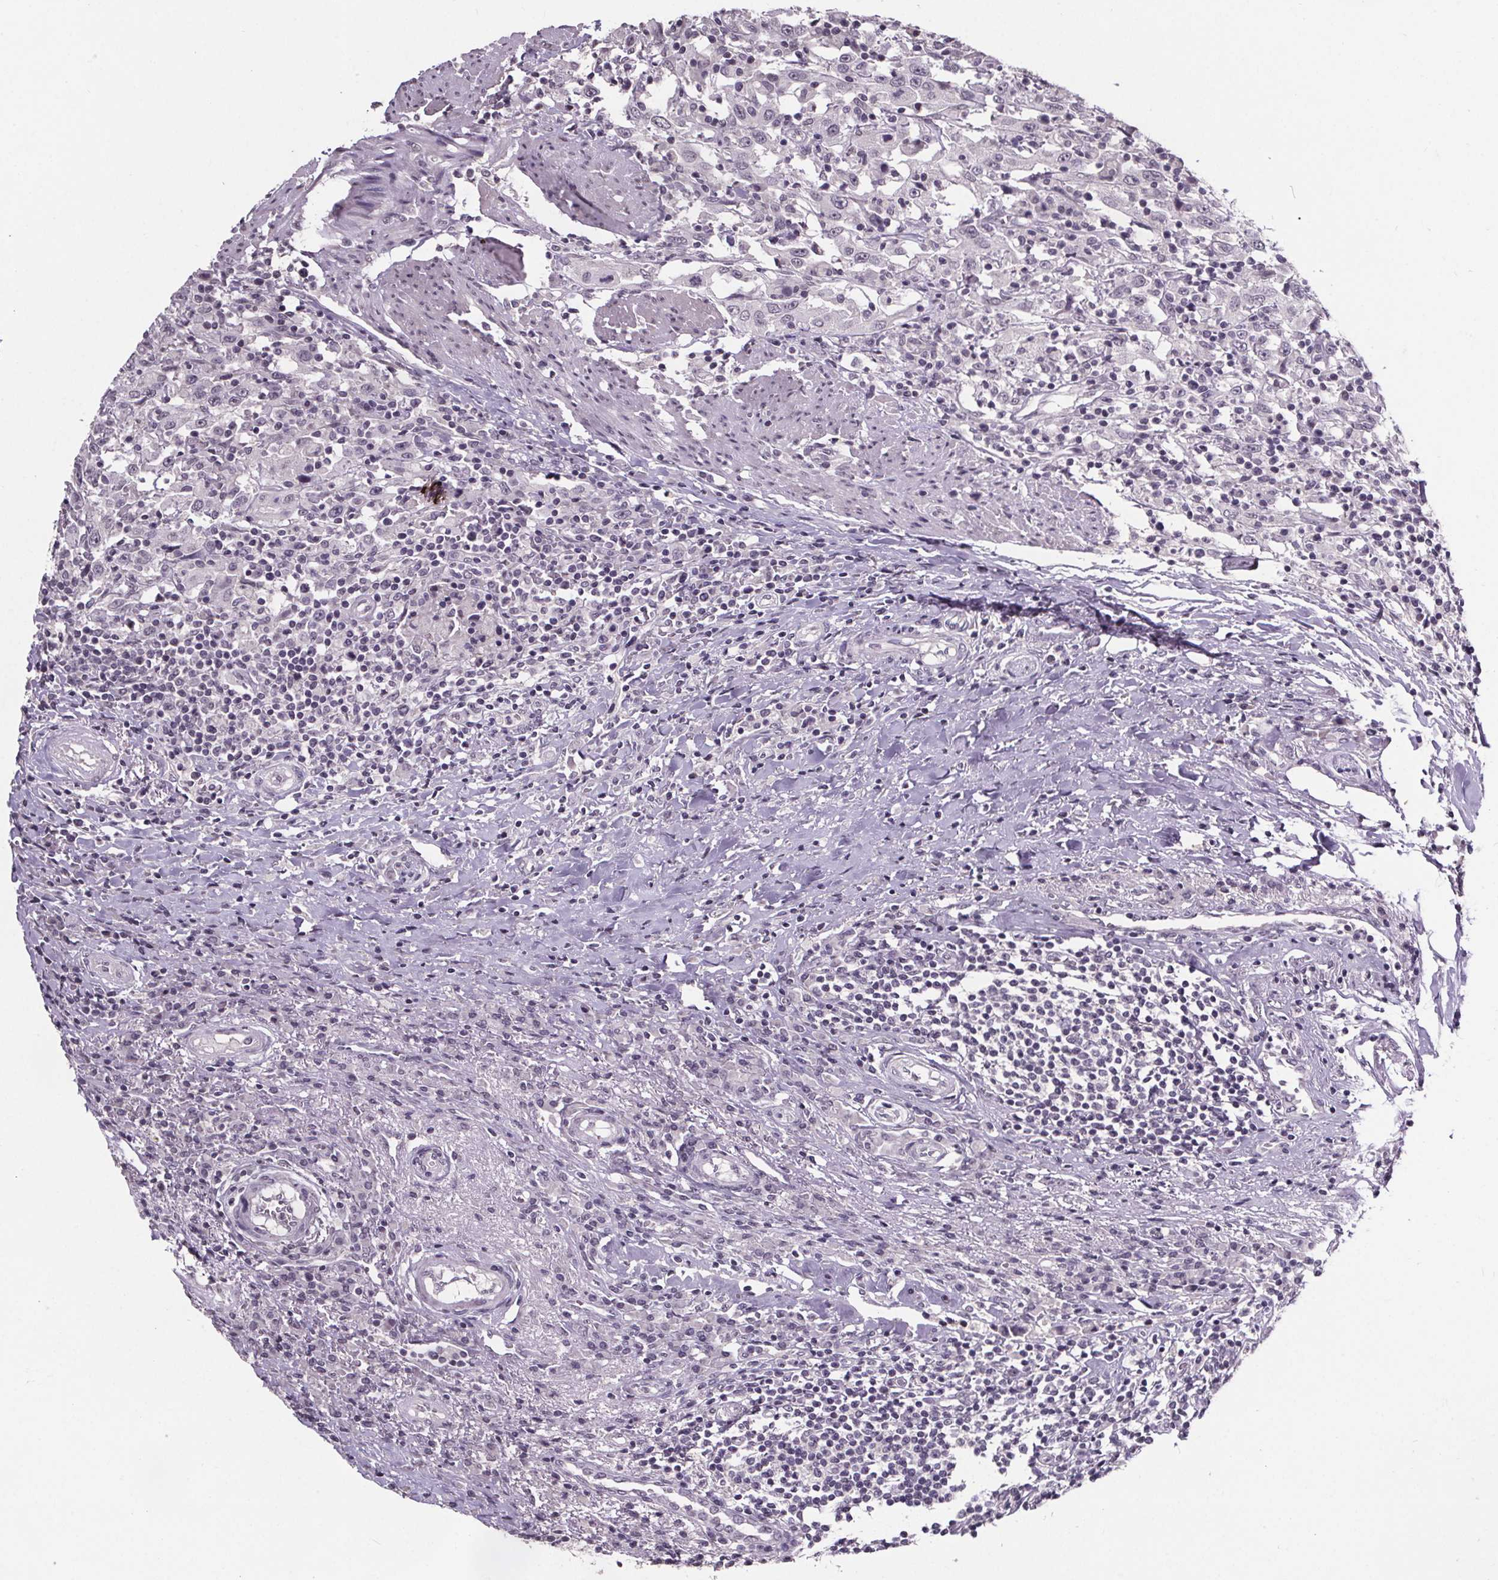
{"staining": {"intensity": "negative", "quantity": "none", "location": "none"}, "tissue": "urothelial cancer", "cell_type": "Tumor cells", "image_type": "cancer", "snomed": [{"axis": "morphology", "description": "Urothelial carcinoma, High grade"}, {"axis": "topography", "description": "Urinary bladder"}], "caption": "A high-resolution micrograph shows IHC staining of high-grade urothelial carcinoma, which shows no significant expression in tumor cells.", "gene": "NKX6-1", "patient": {"sex": "male", "age": 61}}